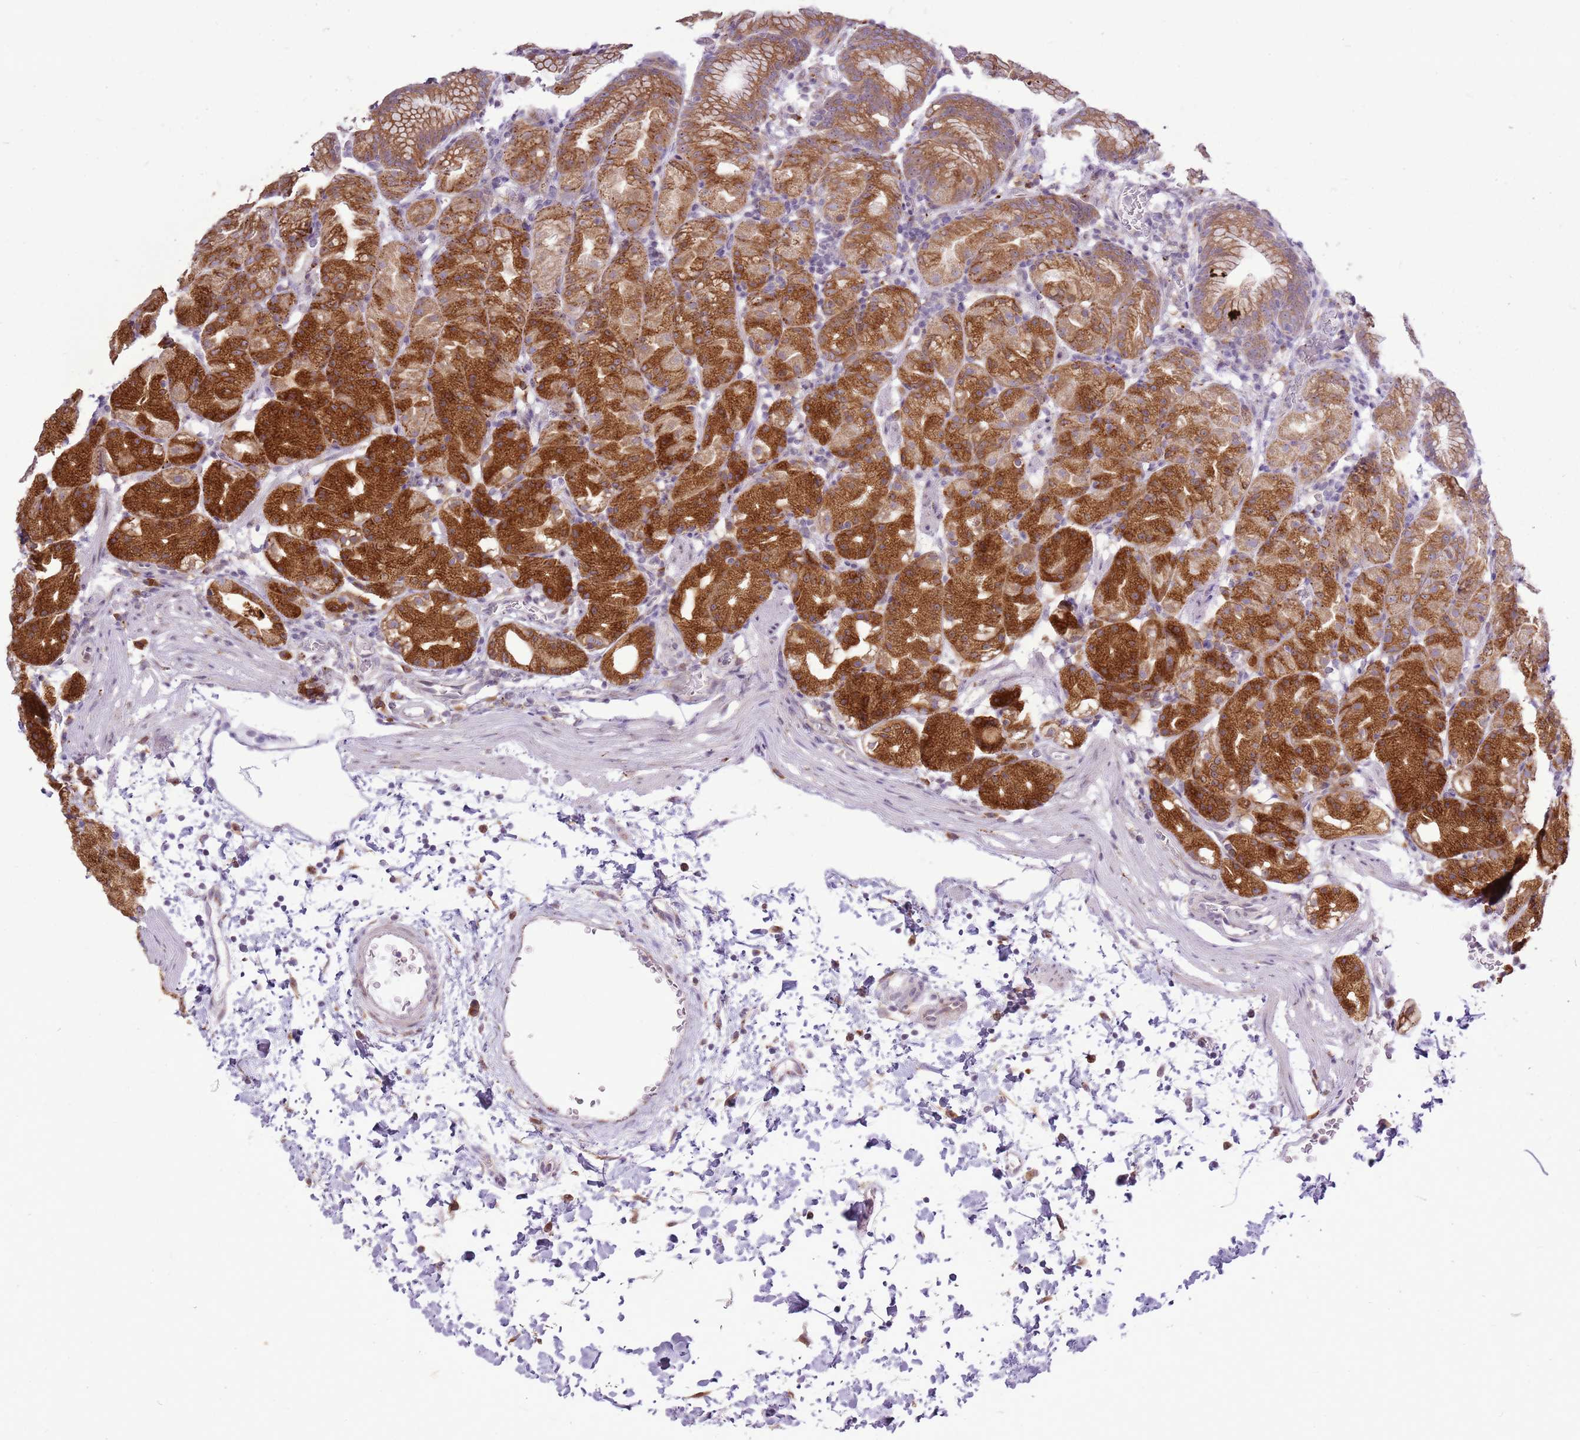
{"staining": {"intensity": "strong", "quantity": ">75%", "location": "cytoplasmic/membranous"}, "tissue": "stomach", "cell_type": "Glandular cells", "image_type": "normal", "snomed": [{"axis": "morphology", "description": "Normal tissue, NOS"}, {"axis": "topography", "description": "Stomach, upper"}], "caption": "This micrograph demonstrates normal stomach stained with IHC to label a protein in brown. The cytoplasmic/membranous of glandular cells show strong positivity for the protein. Nuclei are counter-stained blue.", "gene": "TMED10", "patient": {"sex": "male", "age": 48}}